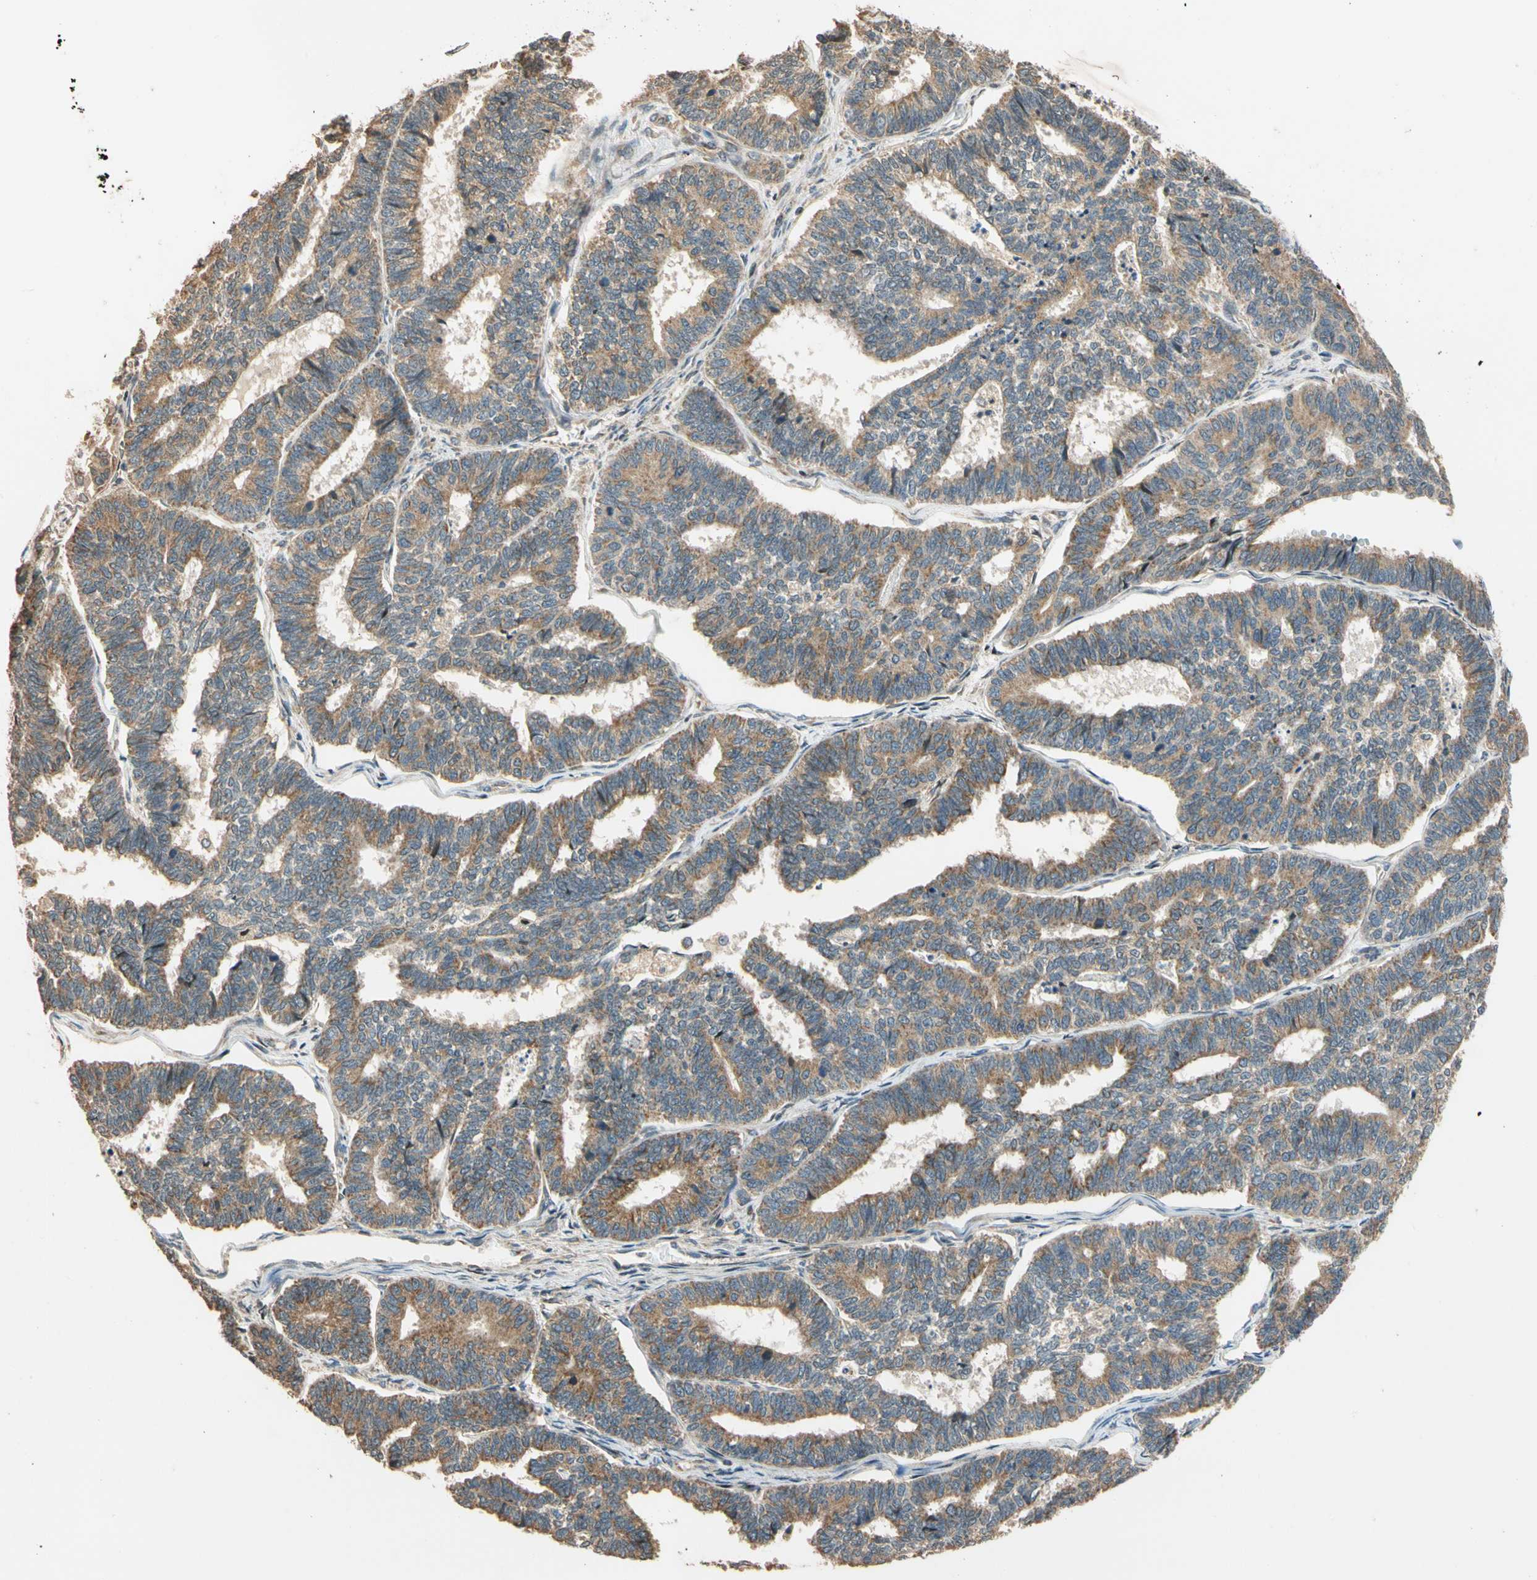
{"staining": {"intensity": "moderate", "quantity": ">75%", "location": "cytoplasmic/membranous"}, "tissue": "endometrial cancer", "cell_type": "Tumor cells", "image_type": "cancer", "snomed": [{"axis": "morphology", "description": "Adenocarcinoma, NOS"}, {"axis": "topography", "description": "Endometrium"}], "caption": "This is a photomicrograph of immunohistochemistry (IHC) staining of endometrial adenocarcinoma, which shows moderate expression in the cytoplasmic/membranous of tumor cells.", "gene": "HECW1", "patient": {"sex": "female", "age": 70}}